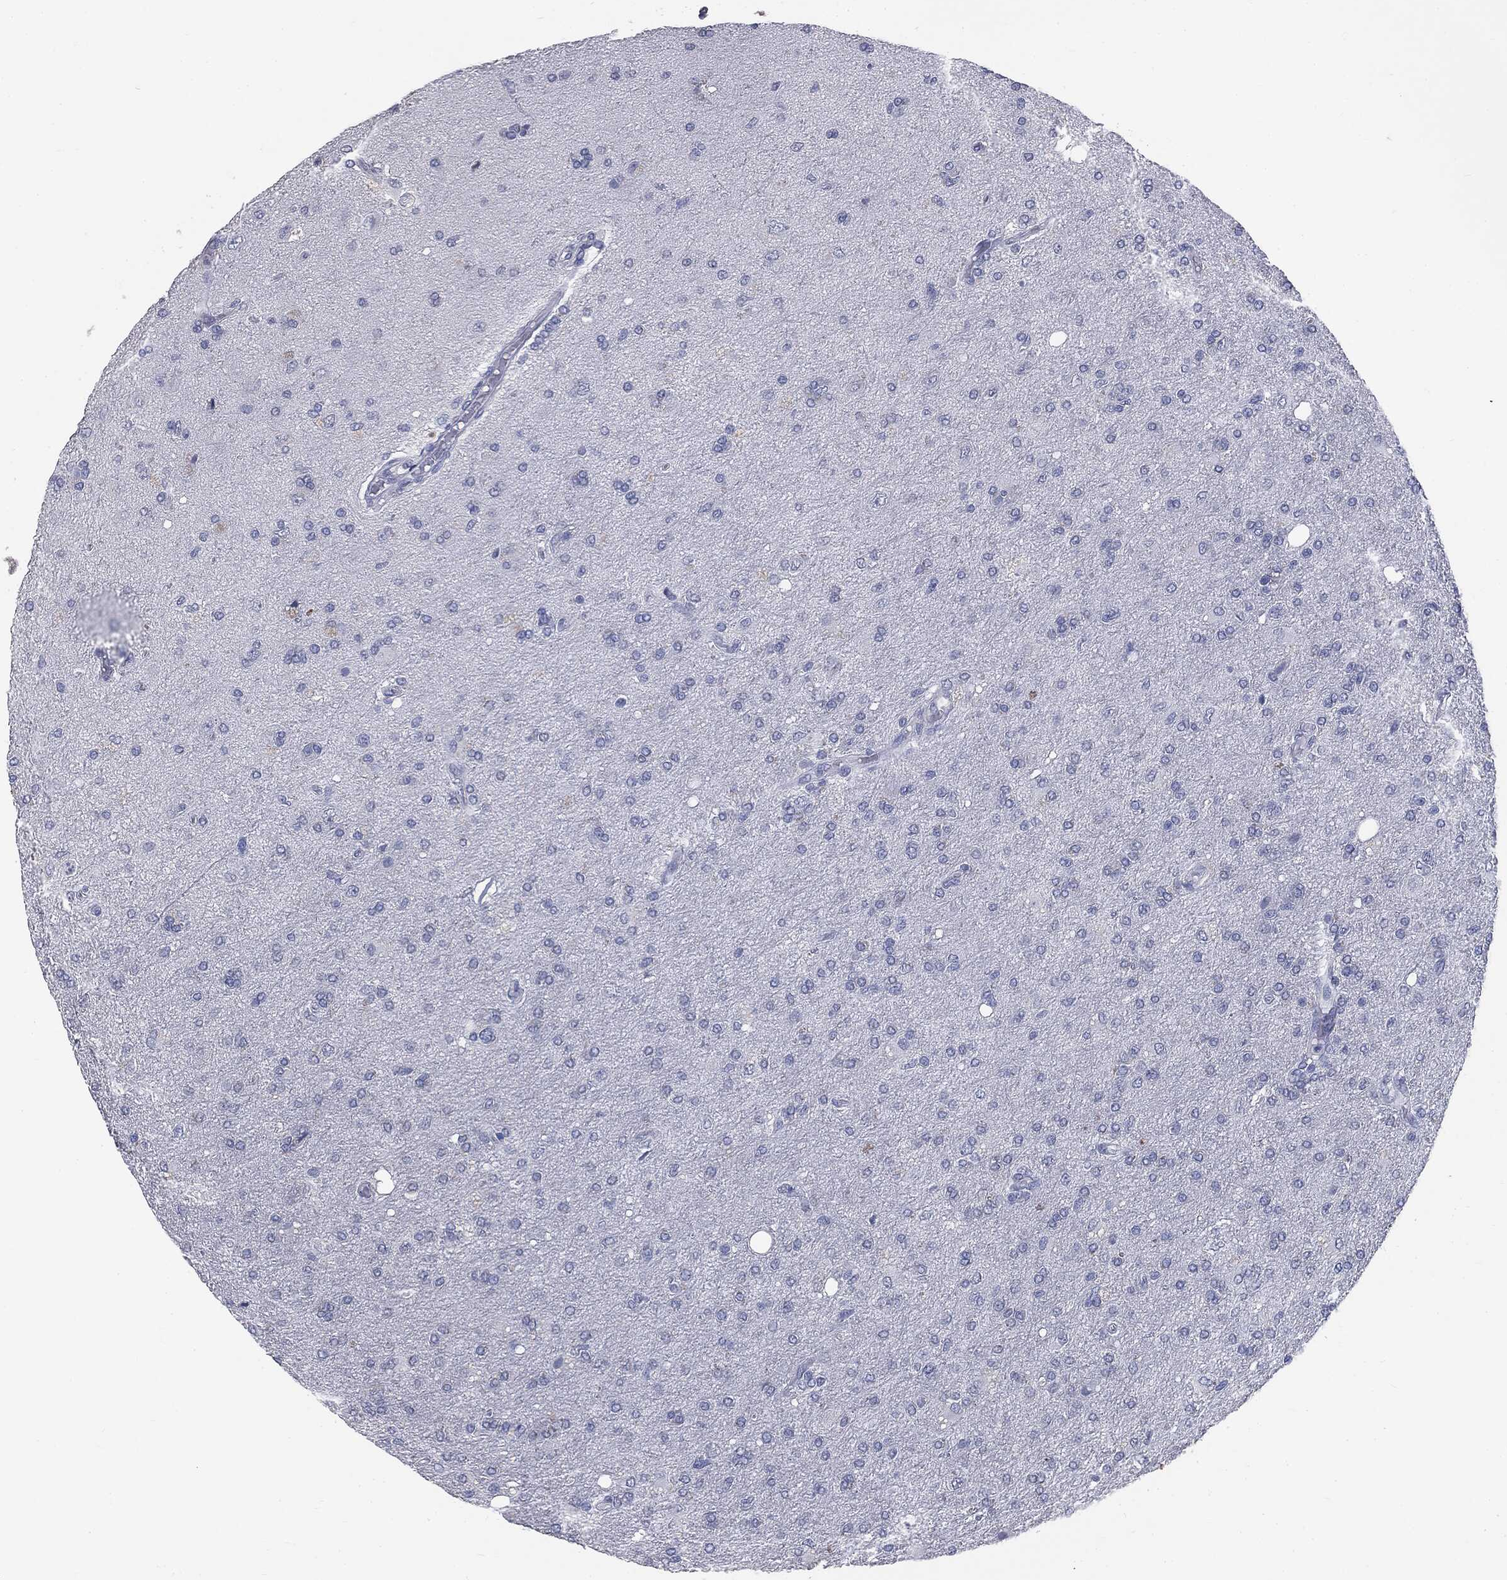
{"staining": {"intensity": "negative", "quantity": "none", "location": "none"}, "tissue": "glioma", "cell_type": "Tumor cells", "image_type": "cancer", "snomed": [{"axis": "morphology", "description": "Glioma, malignant, High grade"}, {"axis": "topography", "description": "Cerebral cortex"}], "caption": "IHC image of neoplastic tissue: human glioma stained with DAB shows no significant protein staining in tumor cells.", "gene": "MUC1", "patient": {"sex": "male", "age": 70}}